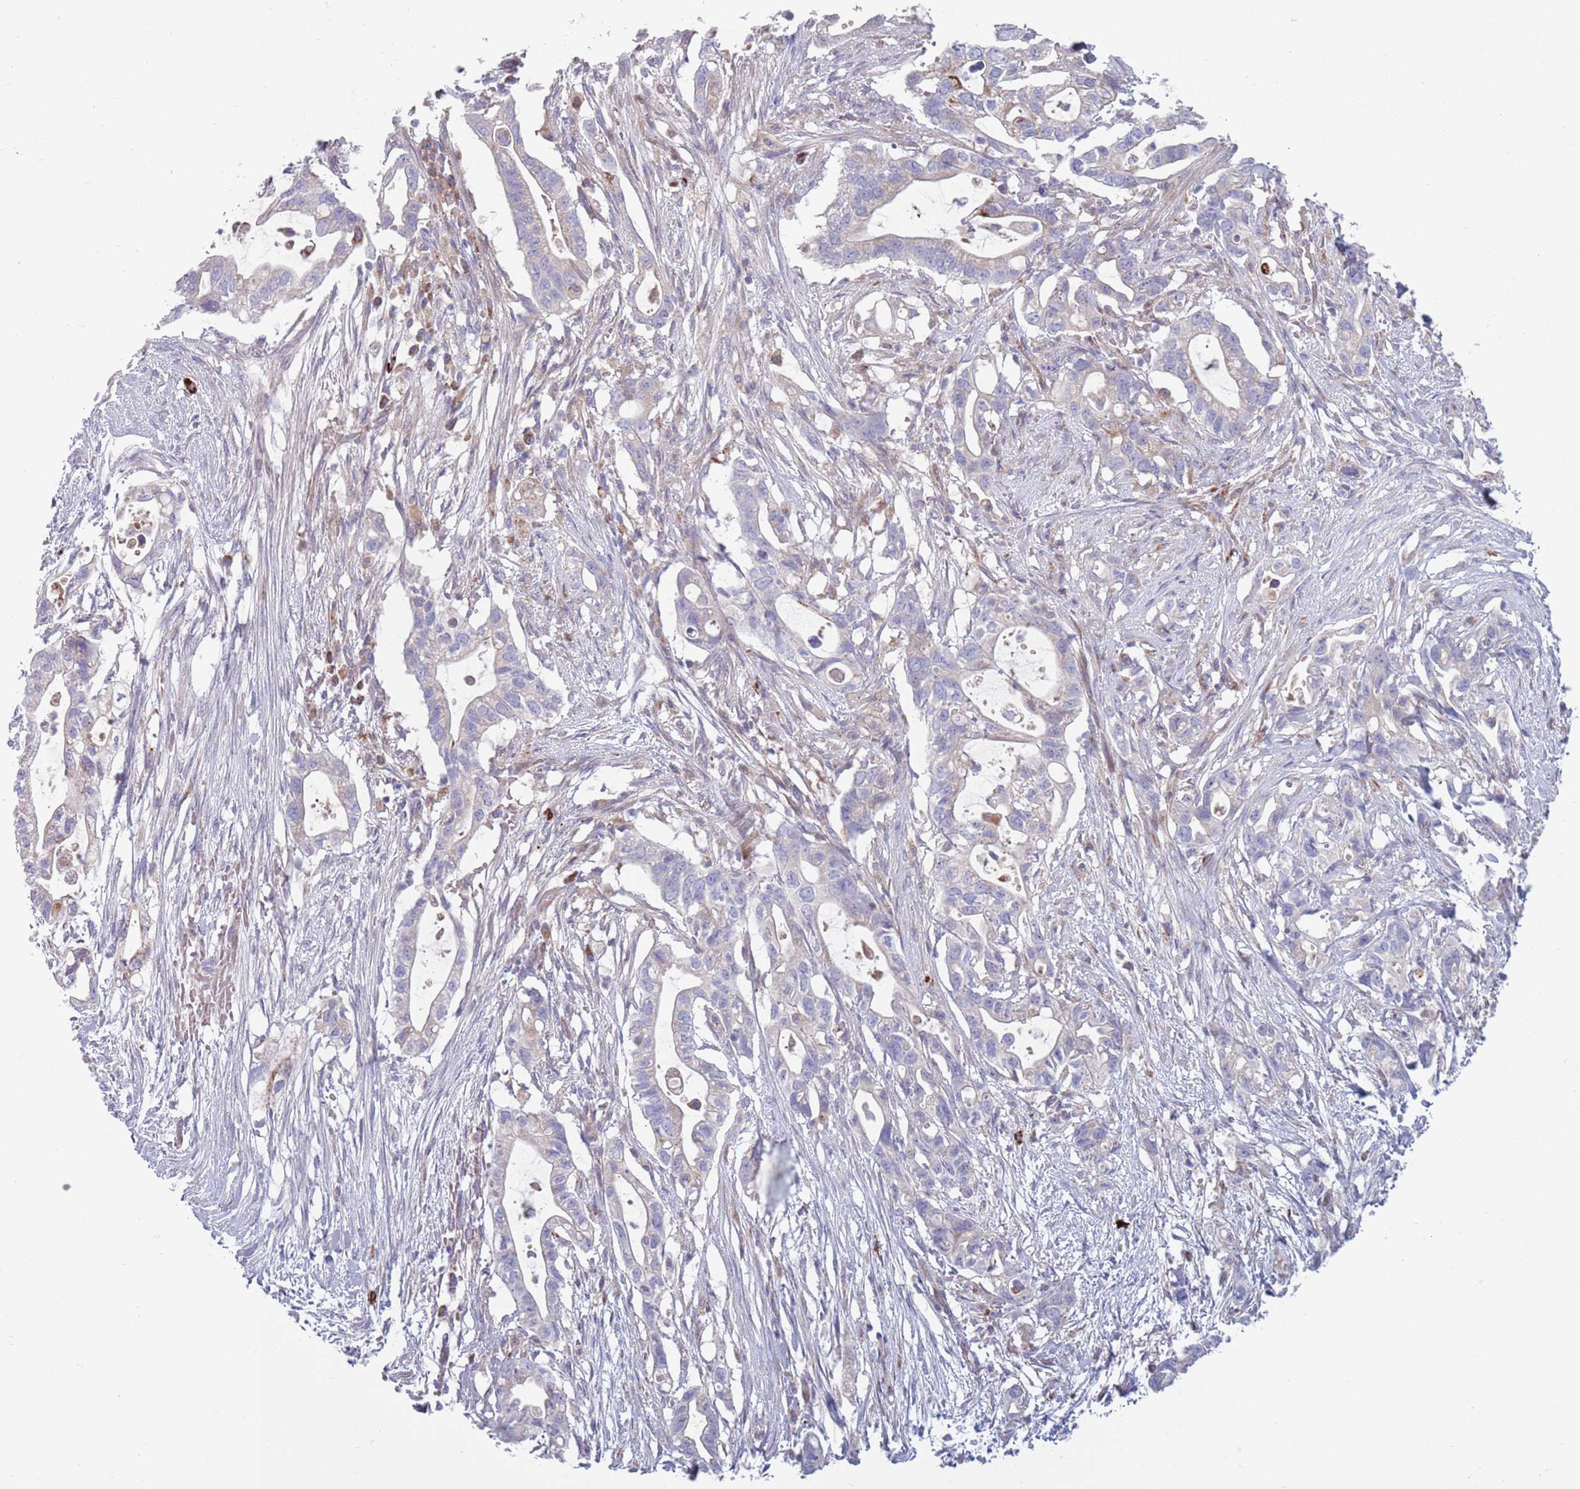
{"staining": {"intensity": "negative", "quantity": "none", "location": "none"}, "tissue": "pancreatic cancer", "cell_type": "Tumor cells", "image_type": "cancer", "snomed": [{"axis": "morphology", "description": "Adenocarcinoma, NOS"}, {"axis": "topography", "description": "Pancreas"}], "caption": "DAB (3,3'-diaminobenzidine) immunohistochemical staining of adenocarcinoma (pancreatic) reveals no significant positivity in tumor cells.", "gene": "TYW1", "patient": {"sex": "female", "age": 72}}